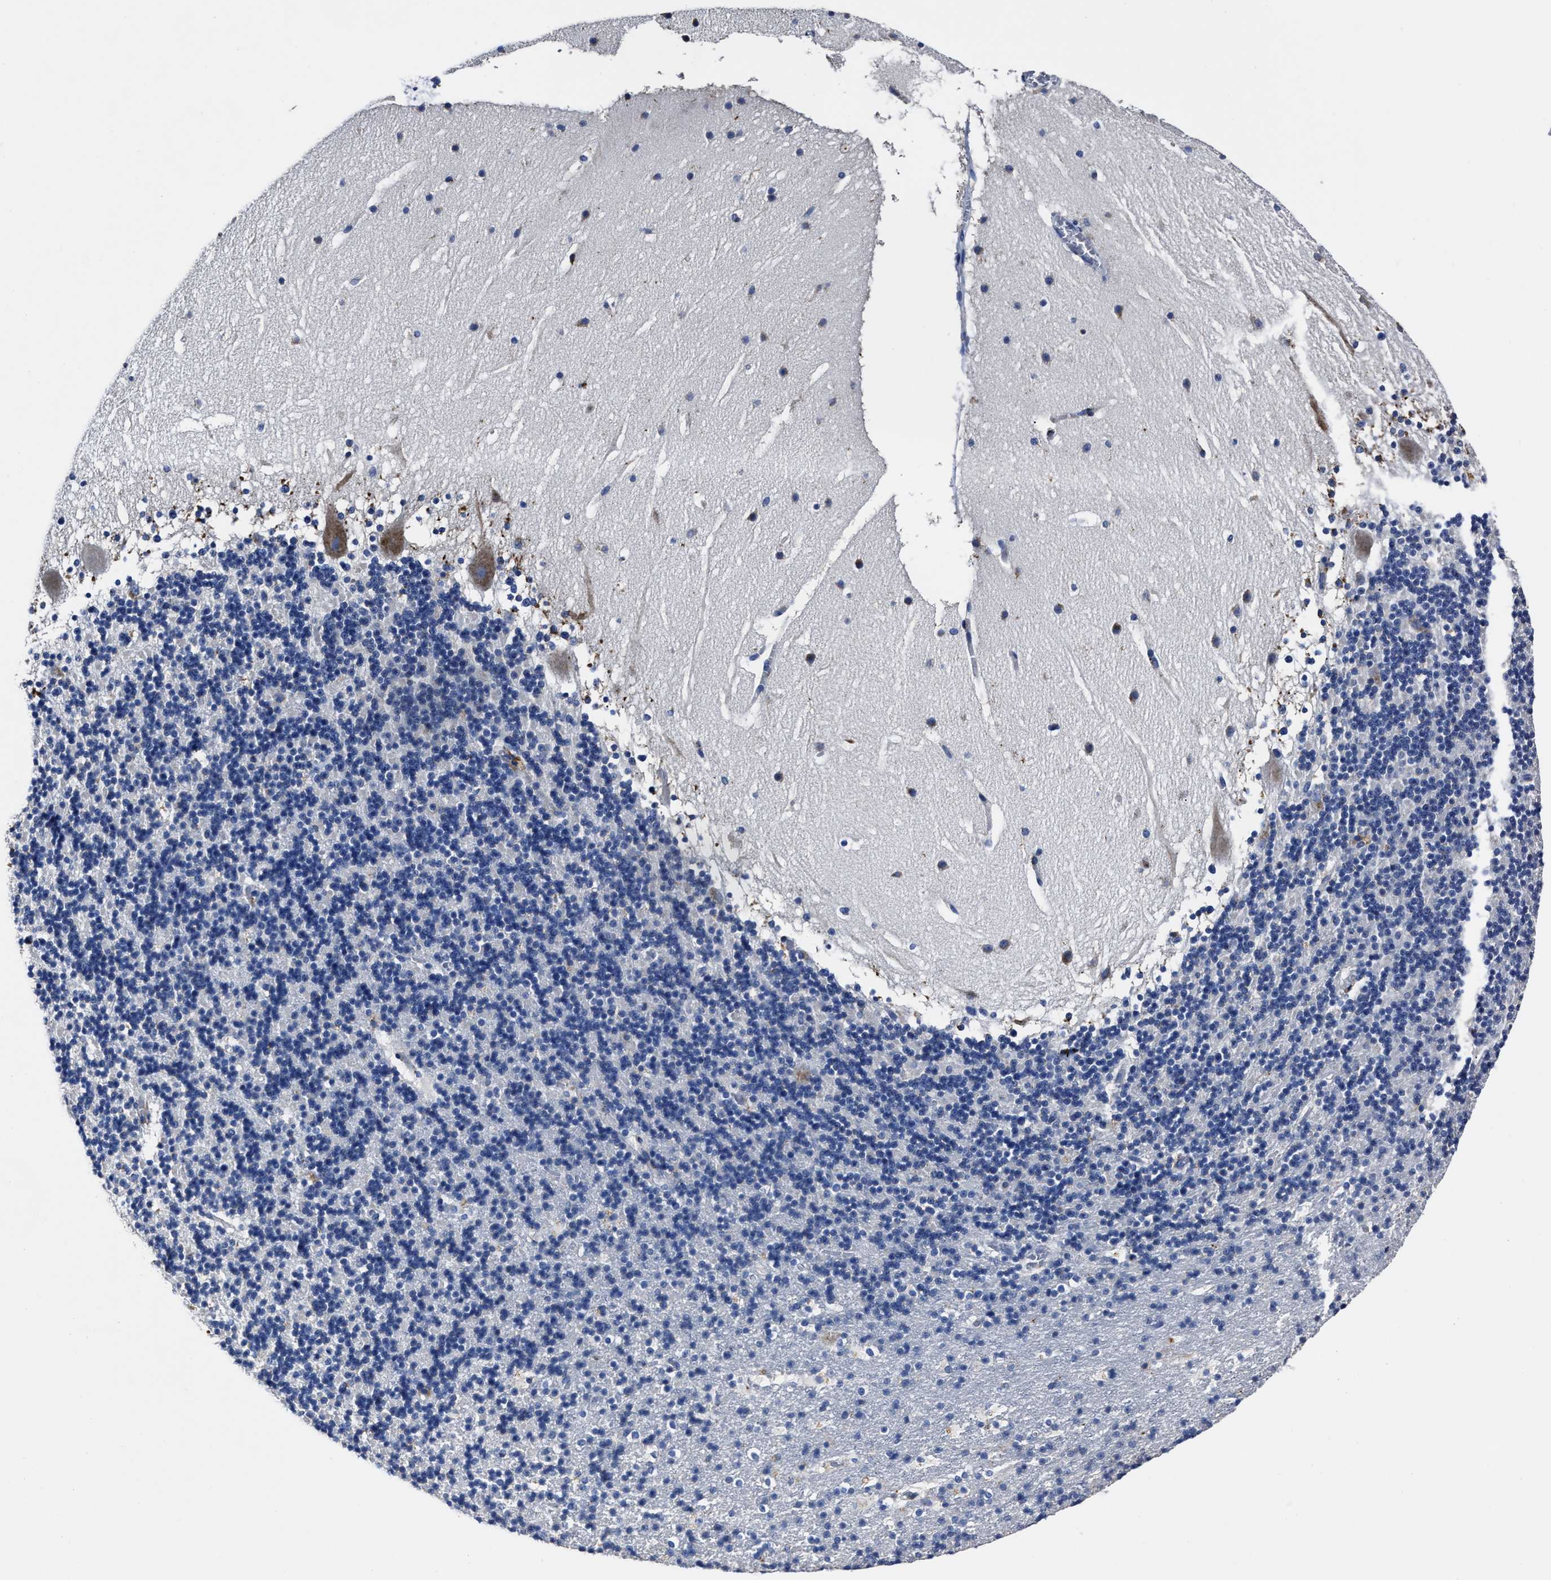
{"staining": {"intensity": "negative", "quantity": "none", "location": "none"}, "tissue": "cerebellum", "cell_type": "Cells in granular layer", "image_type": "normal", "snomed": [{"axis": "morphology", "description": "Normal tissue, NOS"}, {"axis": "topography", "description": "Cerebellum"}], "caption": "The immunohistochemistry (IHC) image has no significant expression in cells in granular layer of cerebellum. (Brightfield microscopy of DAB immunohistochemistry at high magnification).", "gene": "LAMTOR4", "patient": {"sex": "male", "age": 45}}